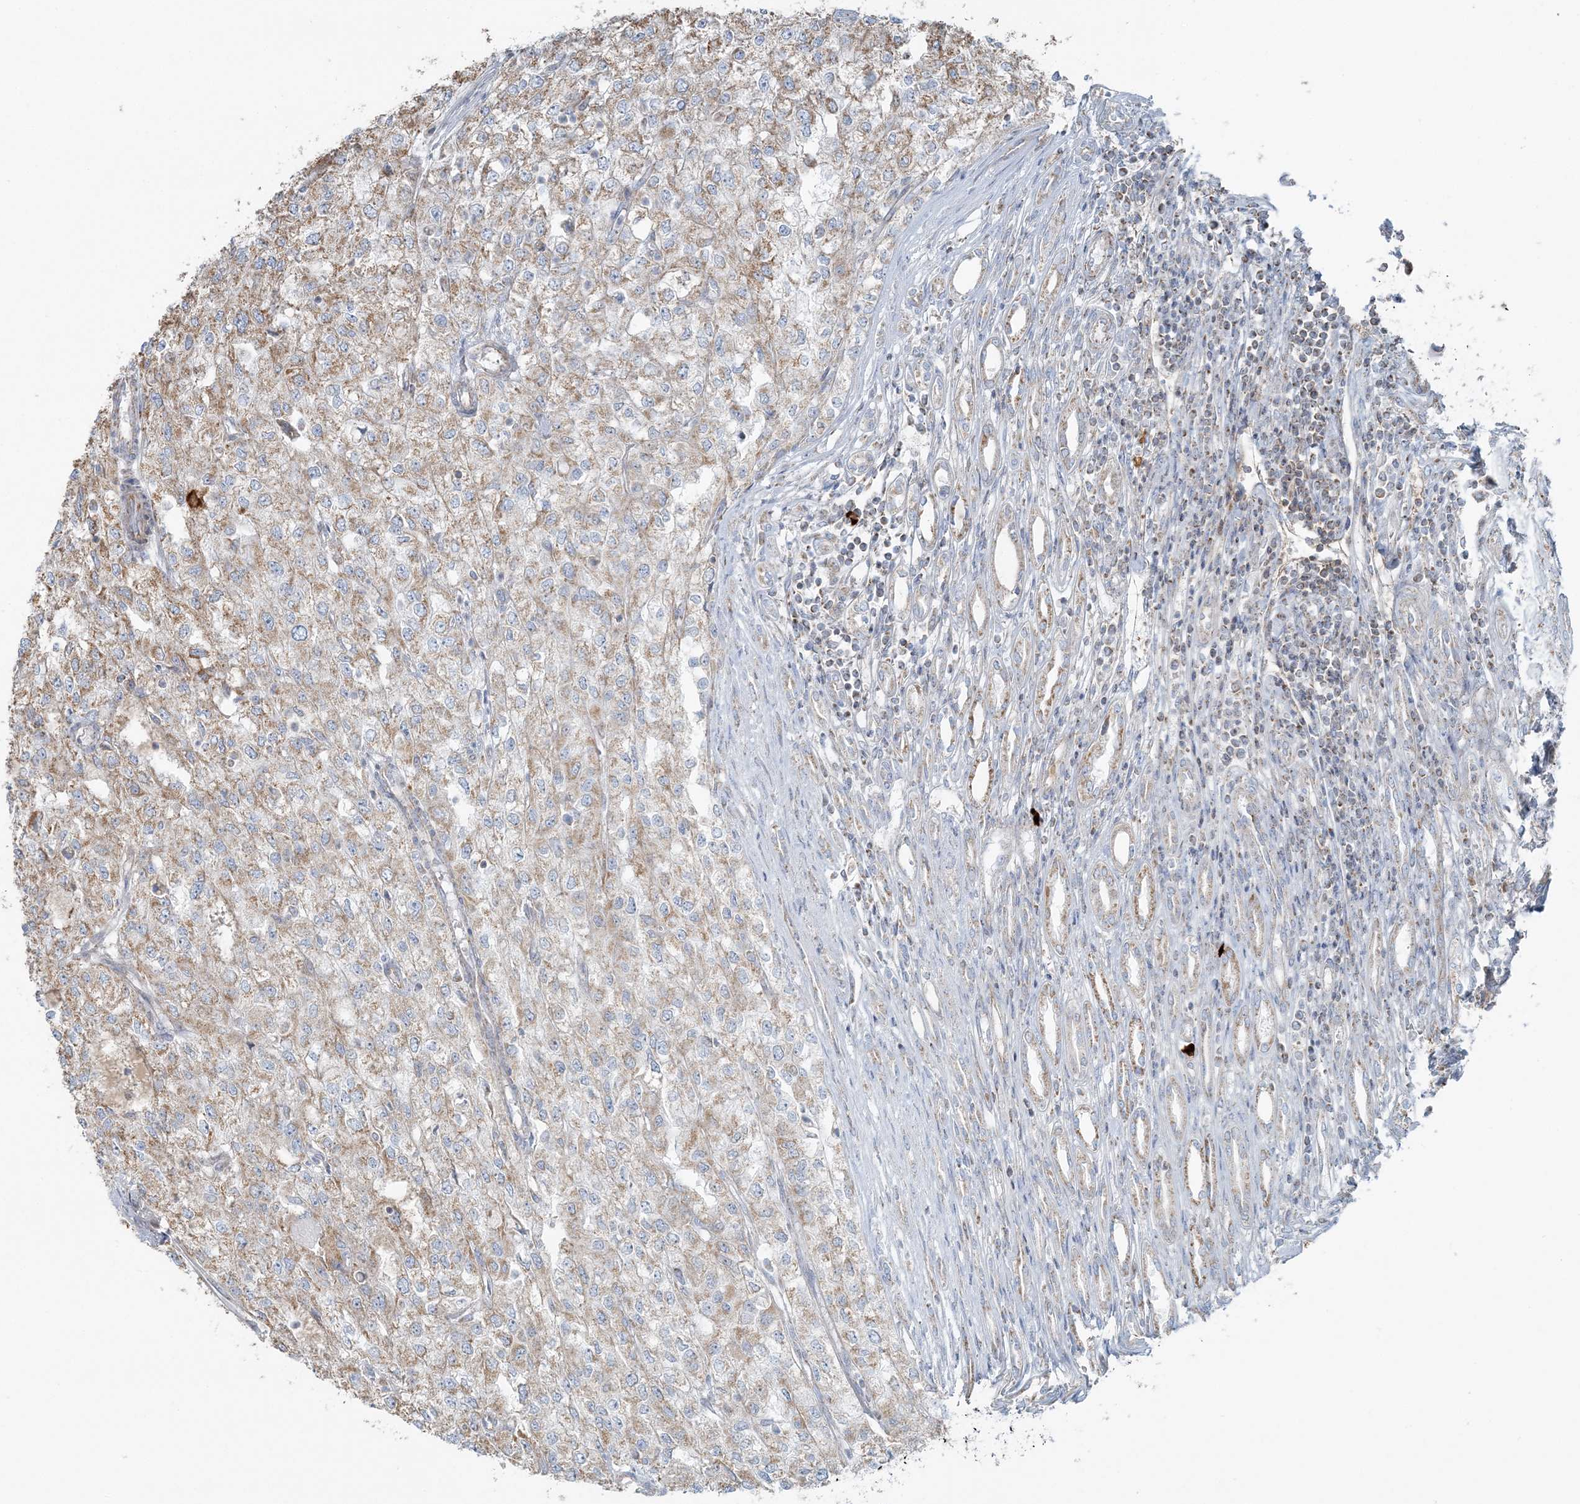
{"staining": {"intensity": "weak", "quantity": ">75%", "location": "cytoplasmic/membranous"}, "tissue": "renal cancer", "cell_type": "Tumor cells", "image_type": "cancer", "snomed": [{"axis": "morphology", "description": "Adenocarcinoma, NOS"}, {"axis": "topography", "description": "Kidney"}], "caption": "Human adenocarcinoma (renal) stained for a protein (brown) displays weak cytoplasmic/membranous positive staining in approximately >75% of tumor cells.", "gene": "SLC22A16", "patient": {"sex": "female", "age": 54}}